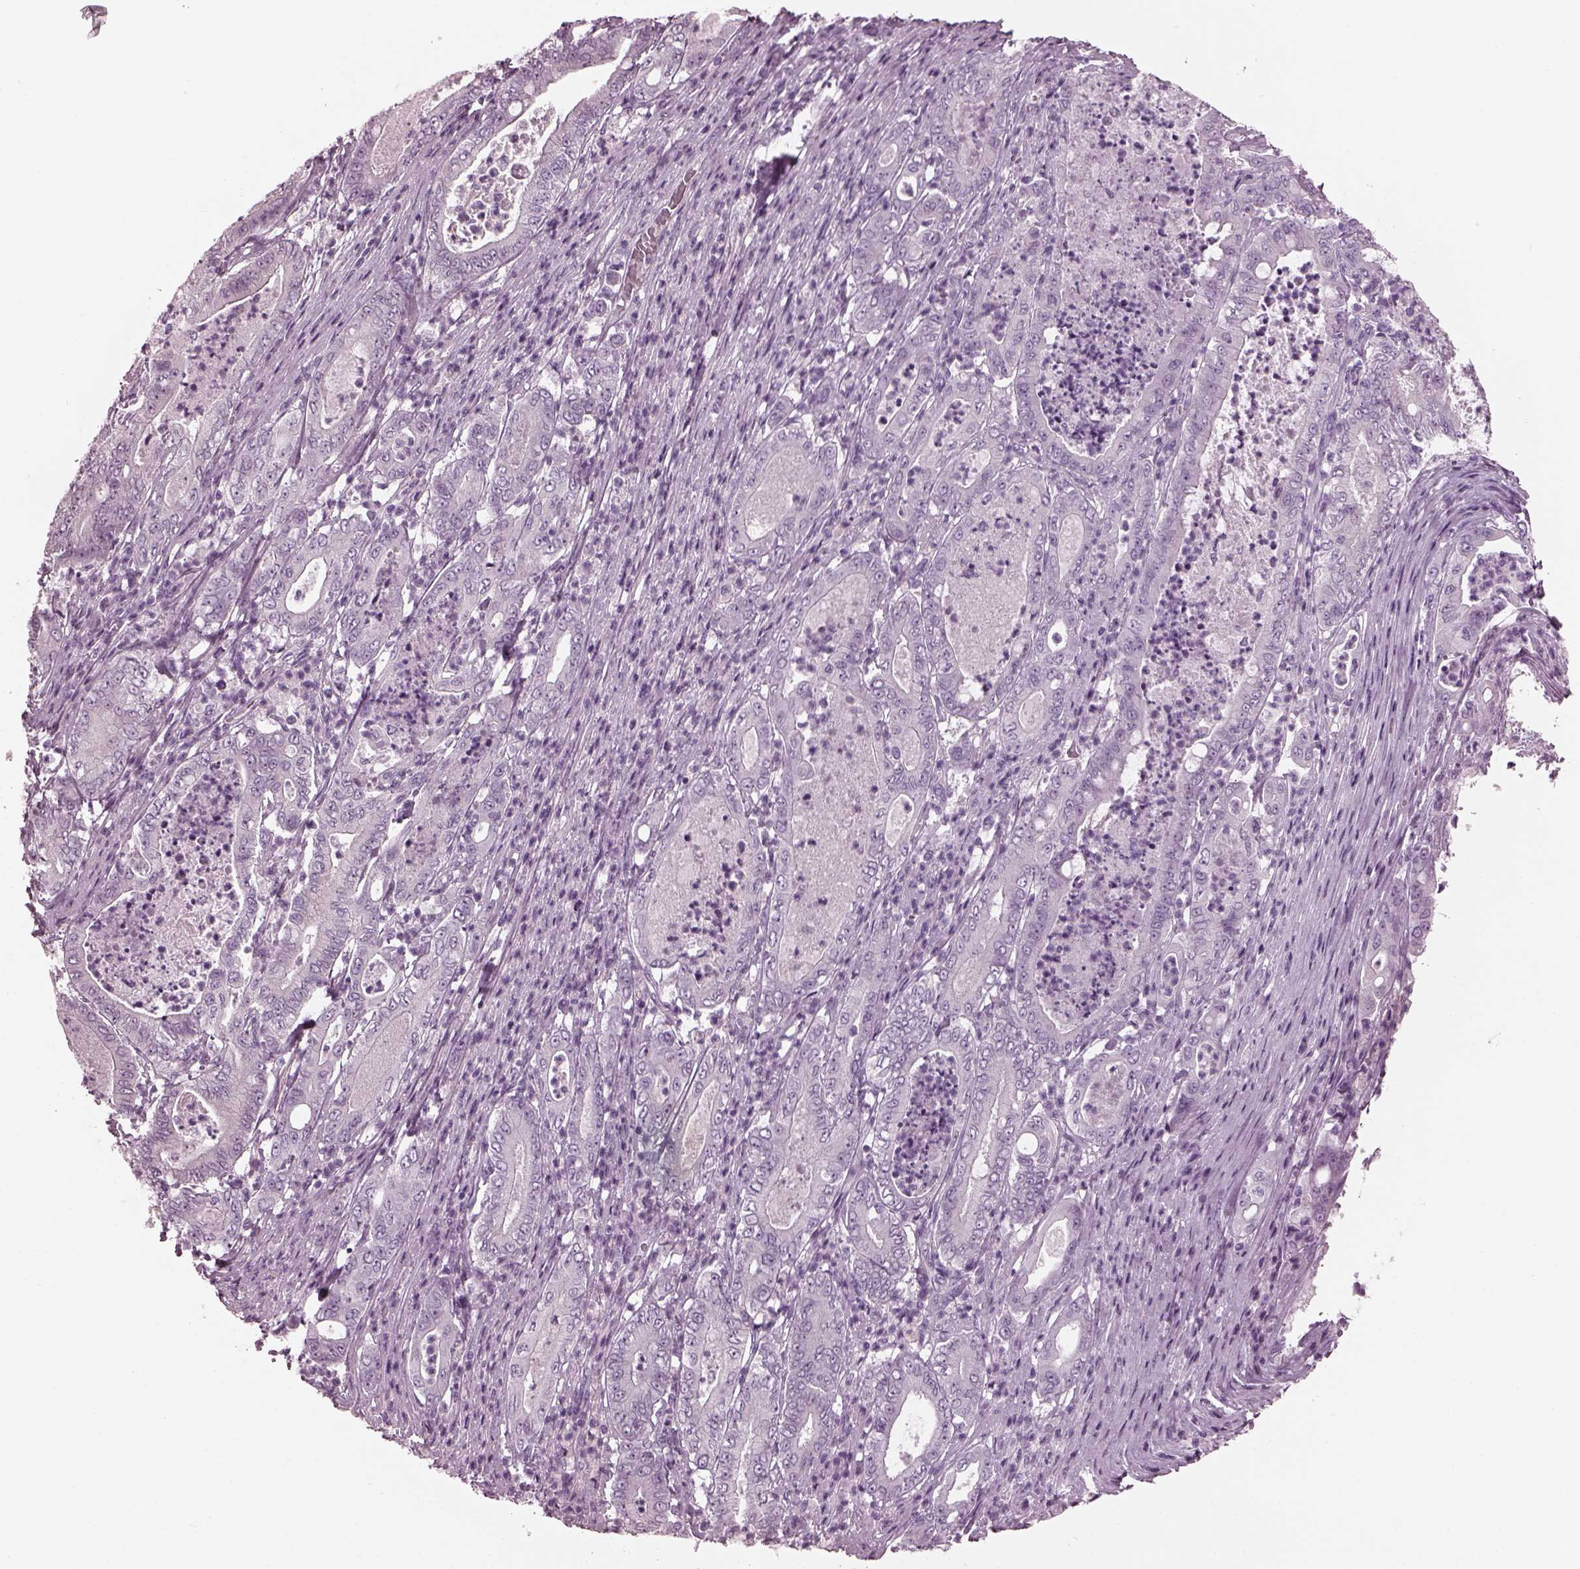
{"staining": {"intensity": "negative", "quantity": "none", "location": "none"}, "tissue": "pancreatic cancer", "cell_type": "Tumor cells", "image_type": "cancer", "snomed": [{"axis": "morphology", "description": "Adenocarcinoma, NOS"}, {"axis": "topography", "description": "Pancreas"}], "caption": "This is a image of immunohistochemistry staining of pancreatic cancer (adenocarcinoma), which shows no positivity in tumor cells.", "gene": "PDC", "patient": {"sex": "male", "age": 71}}